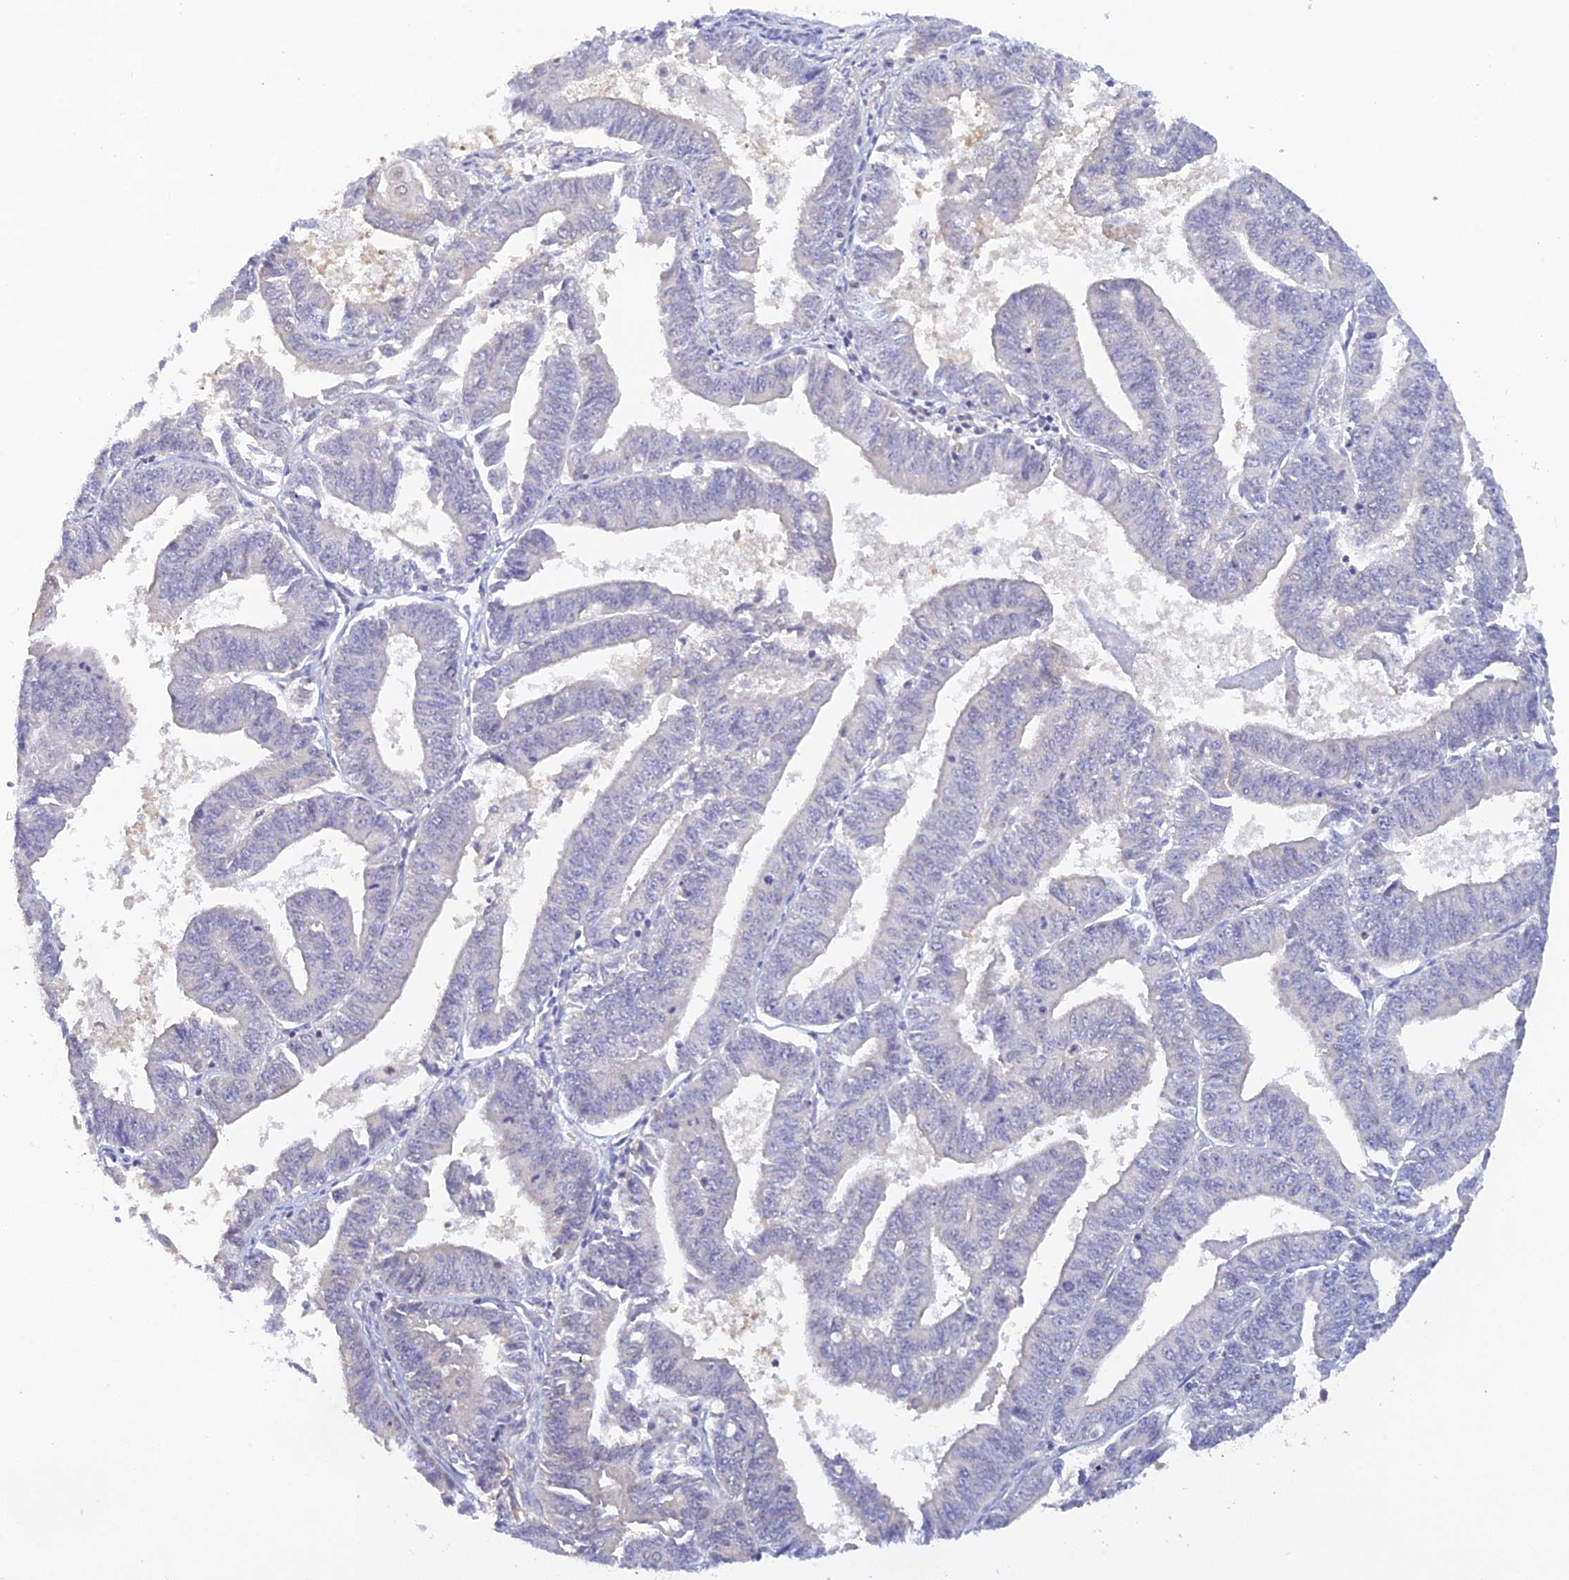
{"staining": {"intensity": "weak", "quantity": "25%-75%", "location": "cytoplasmic/membranous"}, "tissue": "endometrial cancer", "cell_type": "Tumor cells", "image_type": "cancer", "snomed": [{"axis": "morphology", "description": "Adenocarcinoma, NOS"}, {"axis": "topography", "description": "Endometrium"}], "caption": "Endometrial adenocarcinoma stained with a protein marker demonstrates weak staining in tumor cells.", "gene": "HINT1", "patient": {"sex": "female", "age": 73}}